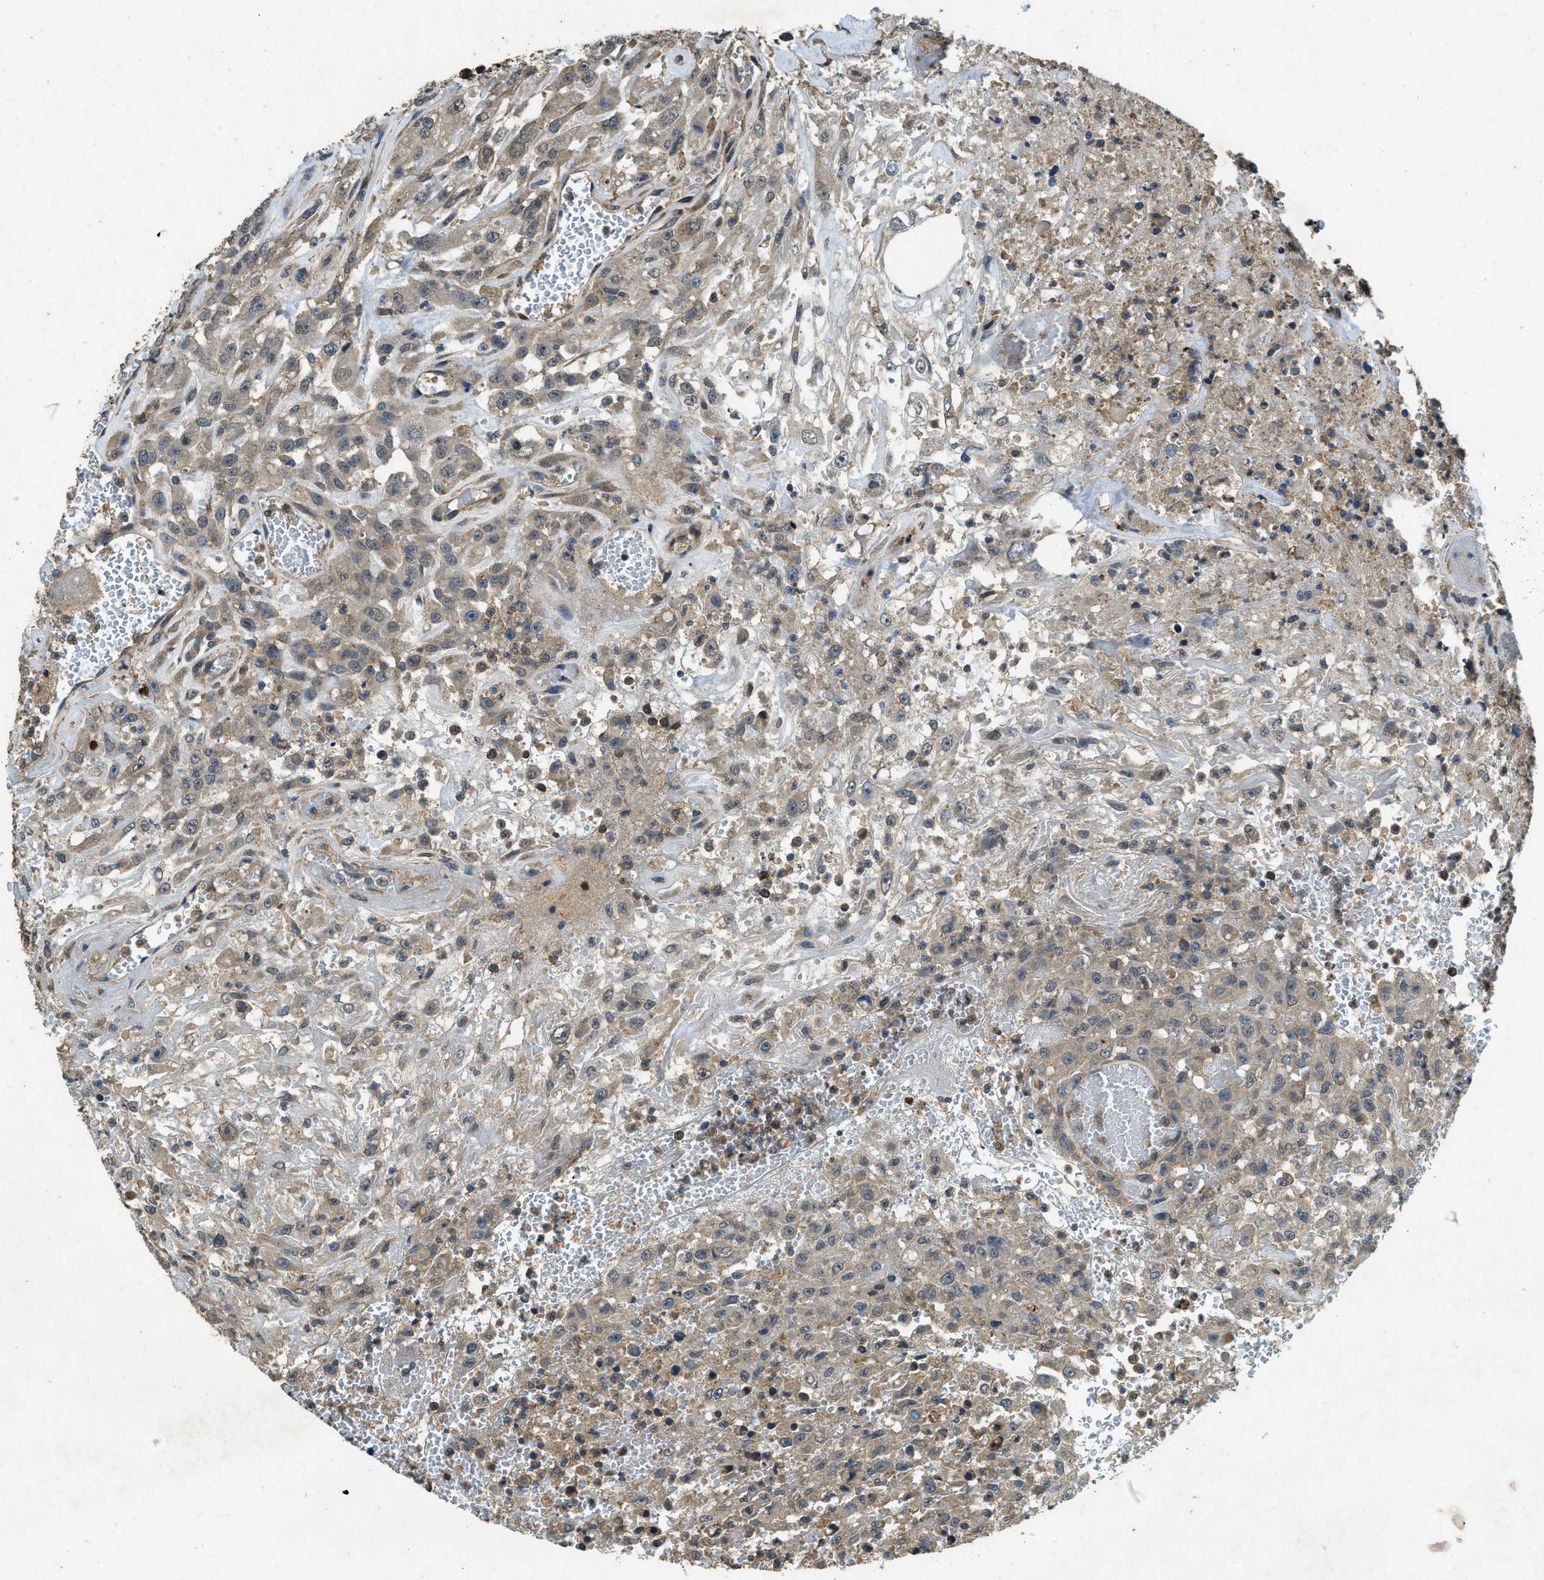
{"staining": {"intensity": "weak", "quantity": ">75%", "location": "cytoplasmic/membranous"}, "tissue": "urothelial cancer", "cell_type": "Tumor cells", "image_type": "cancer", "snomed": [{"axis": "morphology", "description": "Urothelial carcinoma, High grade"}, {"axis": "topography", "description": "Urinary bladder"}], "caption": "High-grade urothelial carcinoma stained for a protein shows weak cytoplasmic/membranous positivity in tumor cells.", "gene": "ATP8B1", "patient": {"sex": "male", "age": 46}}